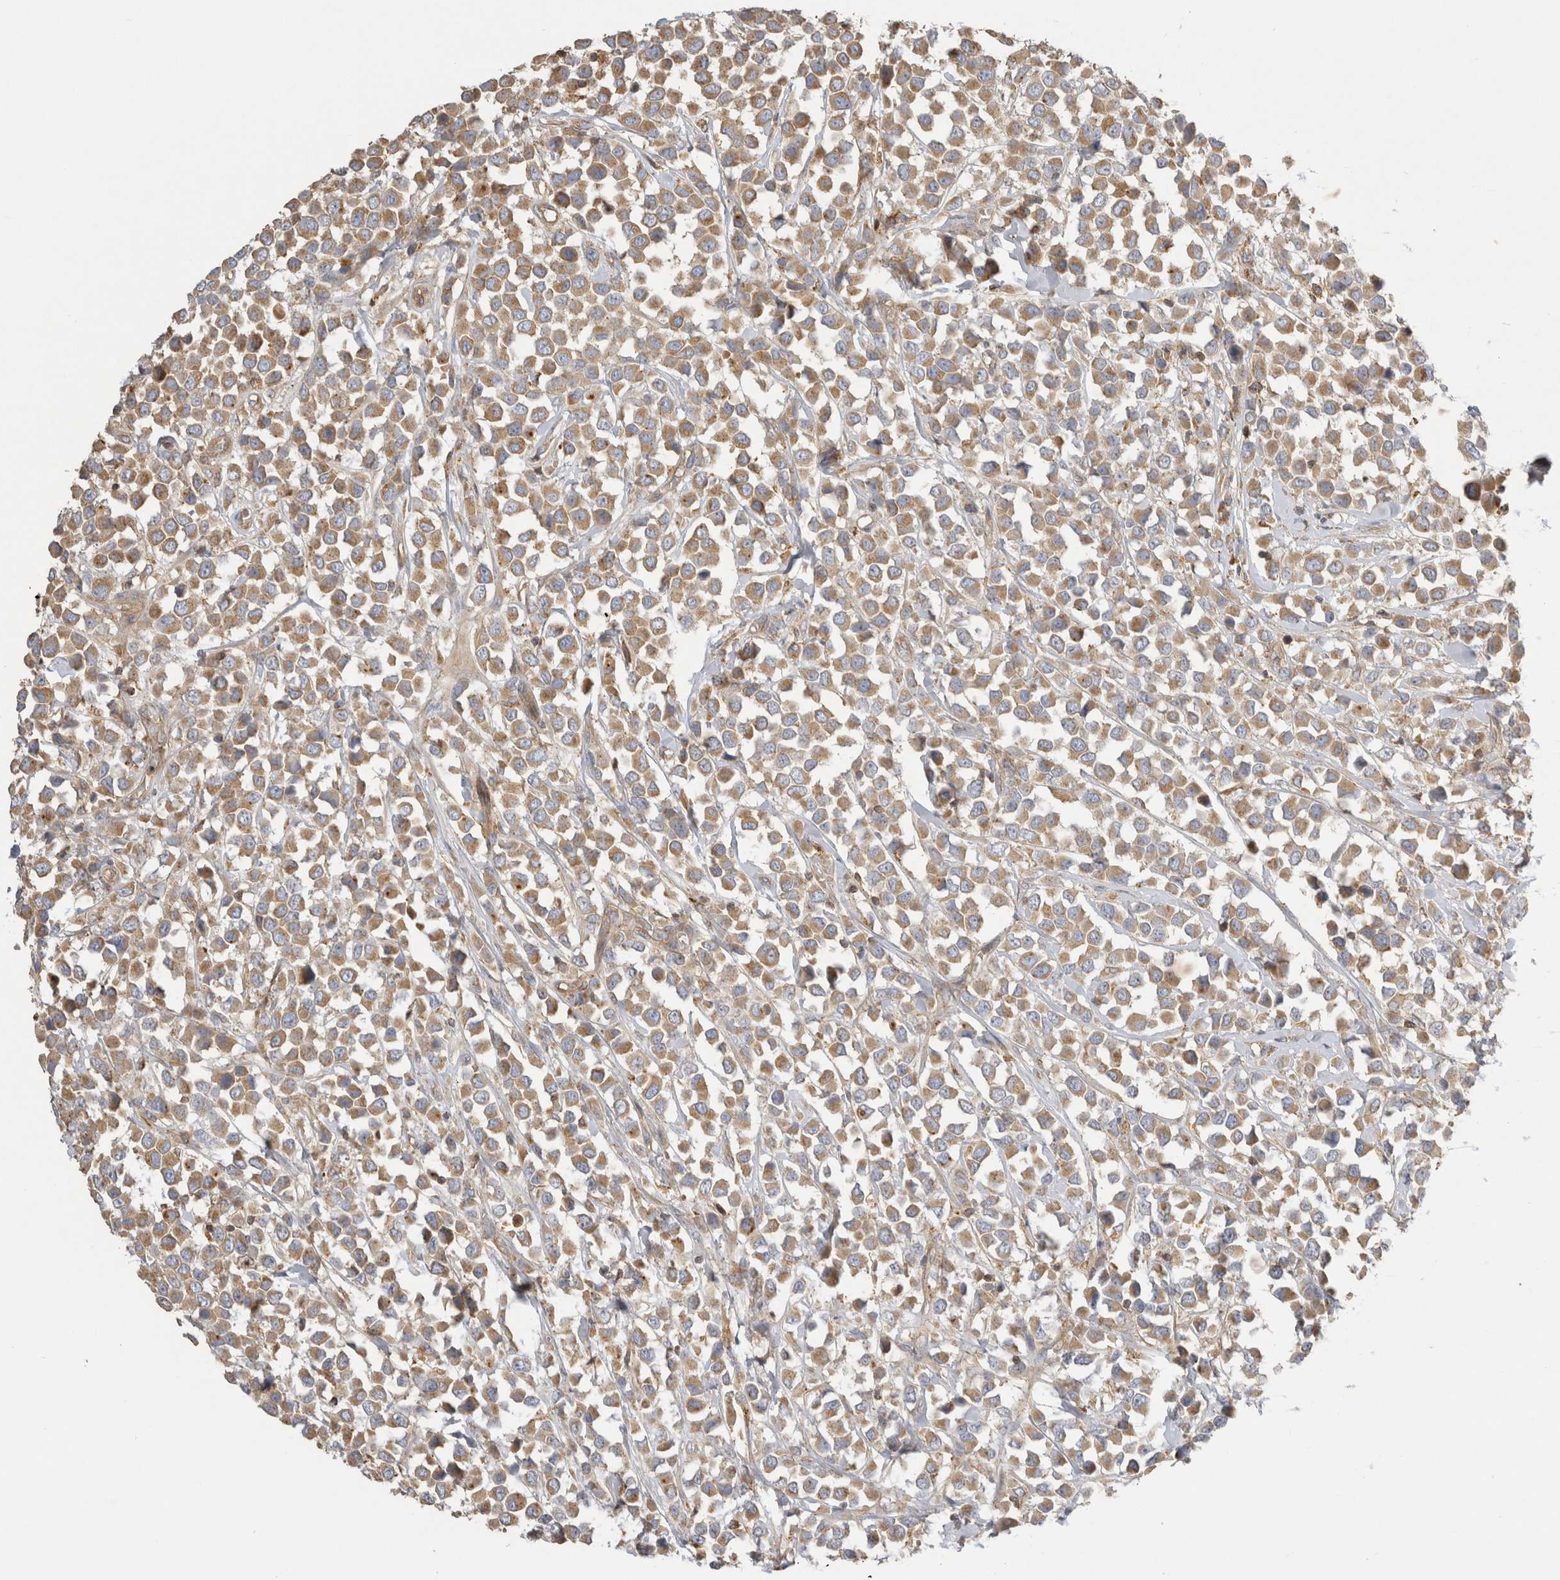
{"staining": {"intensity": "weak", "quantity": ">75%", "location": "cytoplasmic/membranous"}, "tissue": "breast cancer", "cell_type": "Tumor cells", "image_type": "cancer", "snomed": [{"axis": "morphology", "description": "Duct carcinoma"}, {"axis": "topography", "description": "Breast"}], "caption": "This micrograph exhibits immunohistochemistry (IHC) staining of human breast intraductal carcinoma, with low weak cytoplasmic/membranous positivity in approximately >75% of tumor cells.", "gene": "CHMP6", "patient": {"sex": "female", "age": 61}}